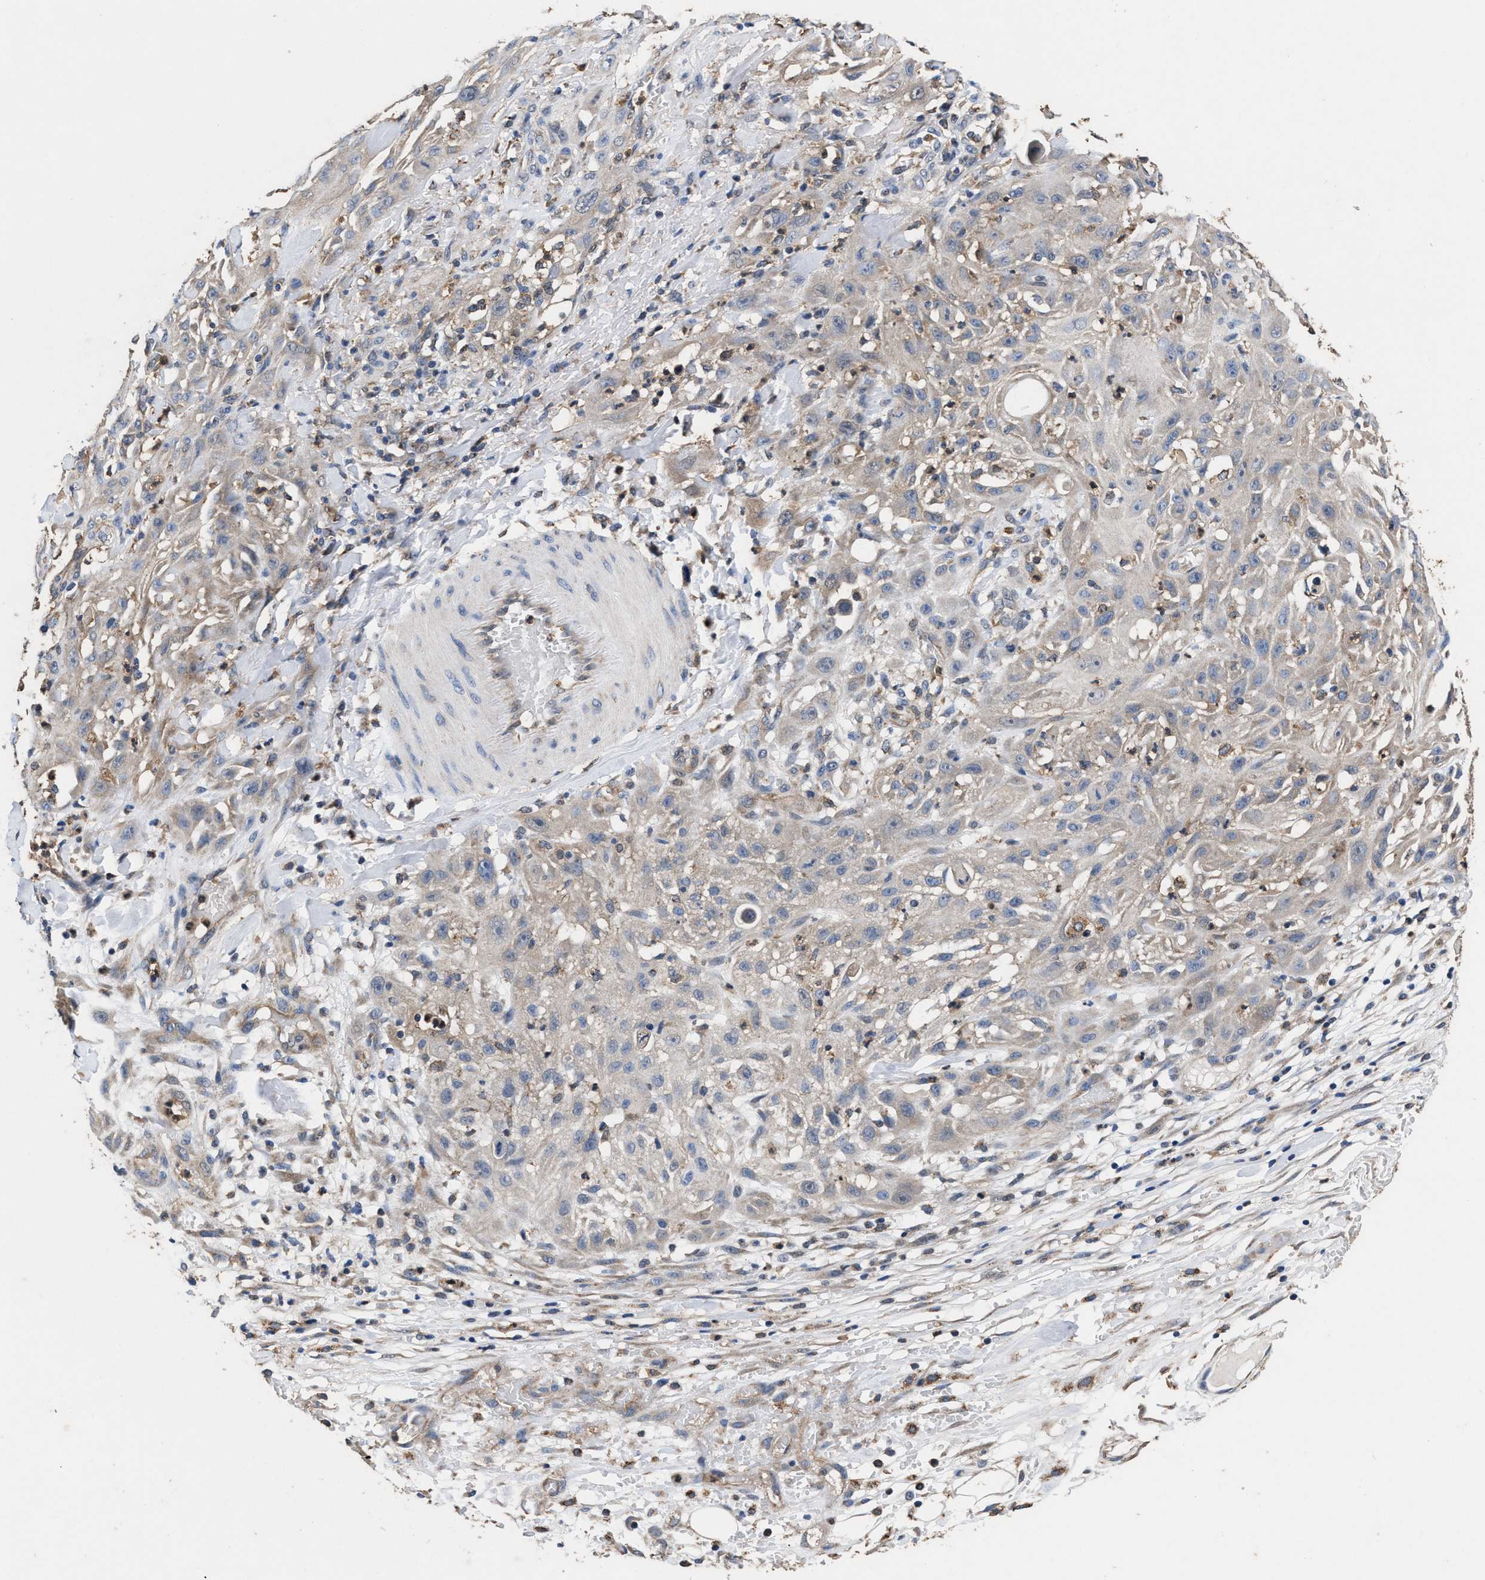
{"staining": {"intensity": "negative", "quantity": "none", "location": "none"}, "tissue": "skin cancer", "cell_type": "Tumor cells", "image_type": "cancer", "snomed": [{"axis": "morphology", "description": "Squamous cell carcinoma, NOS"}, {"axis": "topography", "description": "Skin"}], "caption": "This is a image of immunohistochemistry (IHC) staining of squamous cell carcinoma (skin), which shows no positivity in tumor cells. (DAB IHC, high magnification).", "gene": "ACLY", "patient": {"sex": "male", "age": 75}}